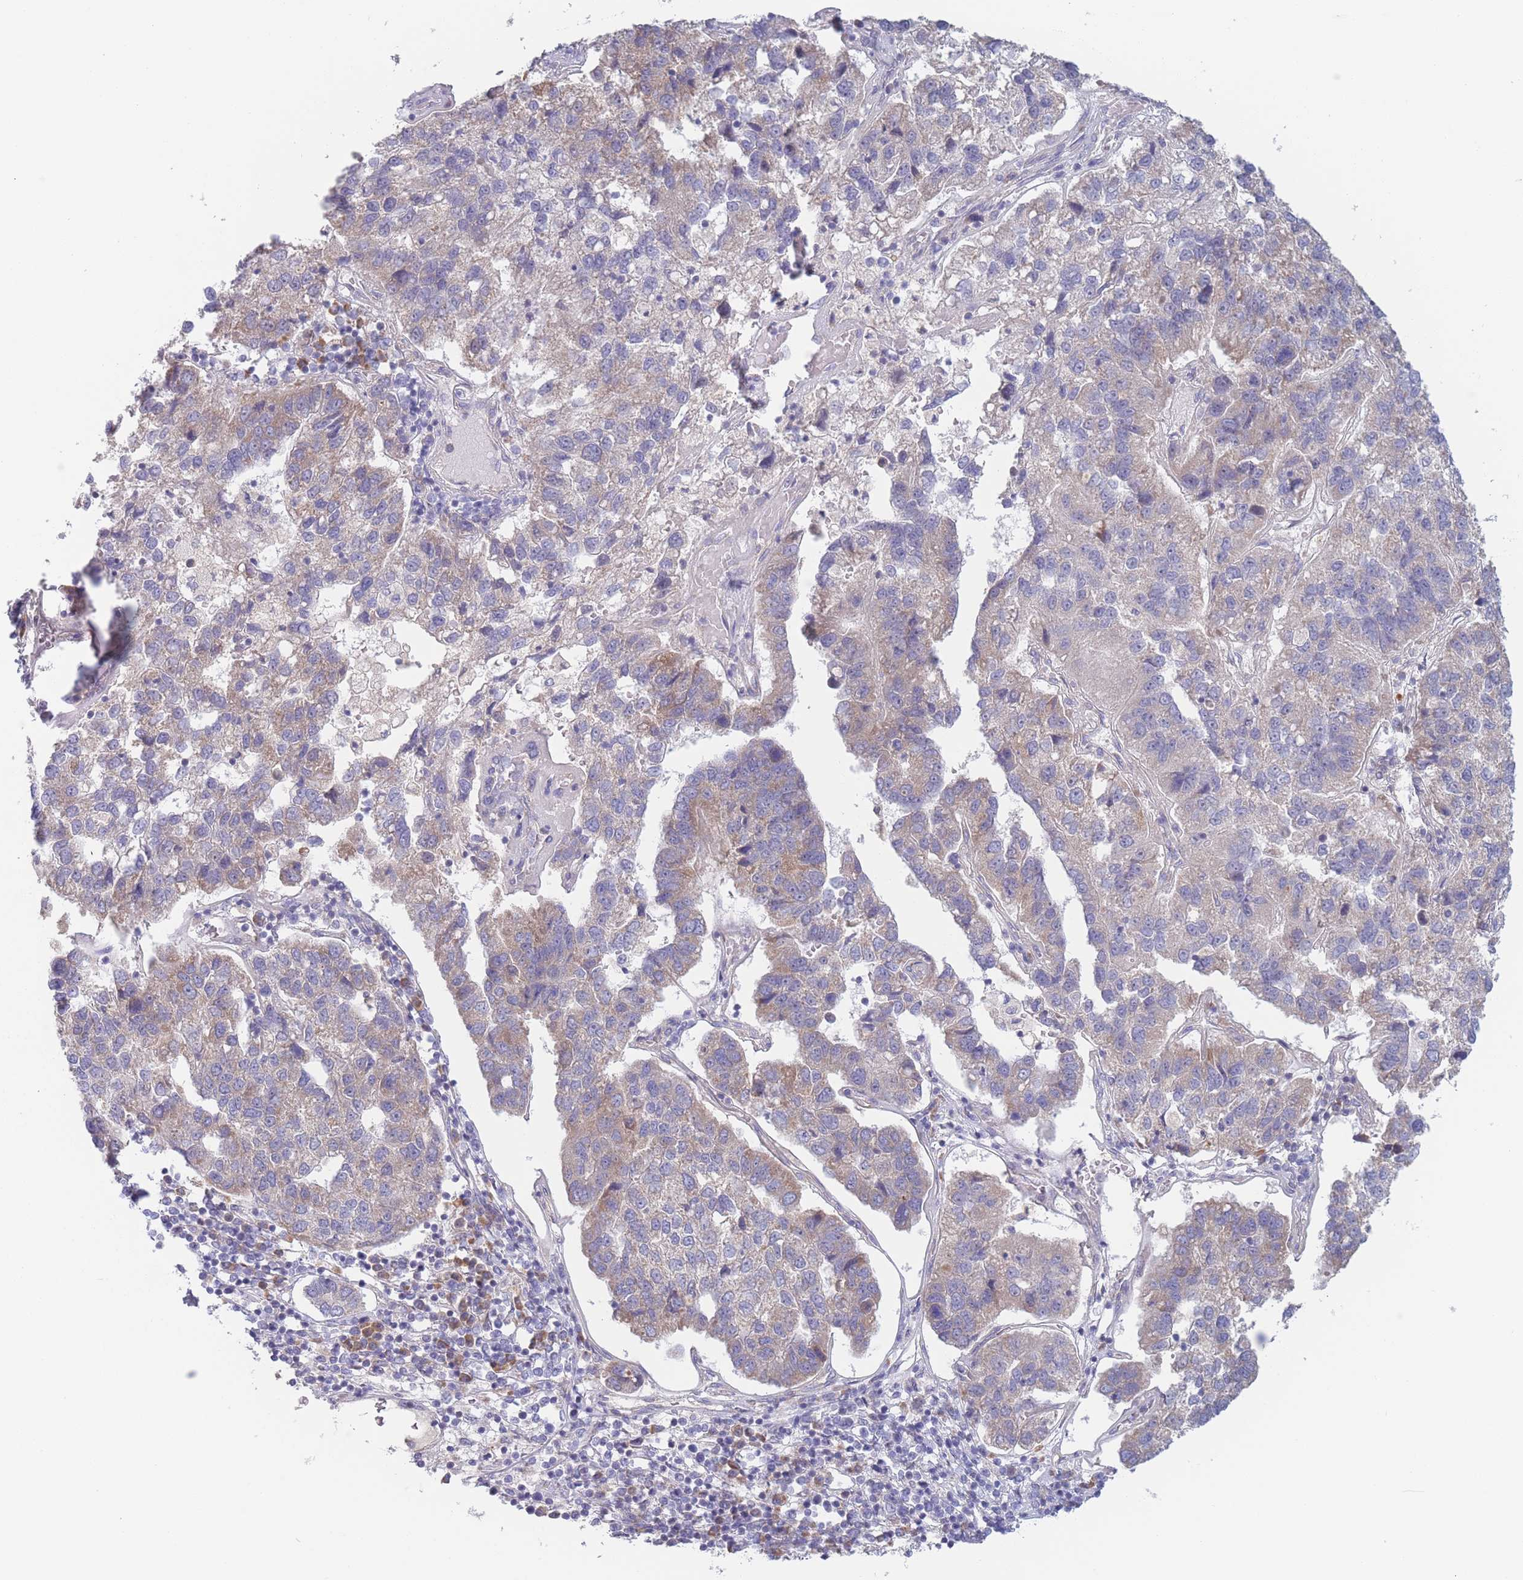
{"staining": {"intensity": "weak", "quantity": "25%-75%", "location": "cytoplasmic/membranous"}, "tissue": "pancreatic cancer", "cell_type": "Tumor cells", "image_type": "cancer", "snomed": [{"axis": "morphology", "description": "Adenocarcinoma, NOS"}, {"axis": "topography", "description": "Pancreas"}], "caption": "Adenocarcinoma (pancreatic) was stained to show a protein in brown. There is low levels of weak cytoplasmic/membranous expression in approximately 25%-75% of tumor cells.", "gene": "FAM227B", "patient": {"sex": "female", "age": 61}}